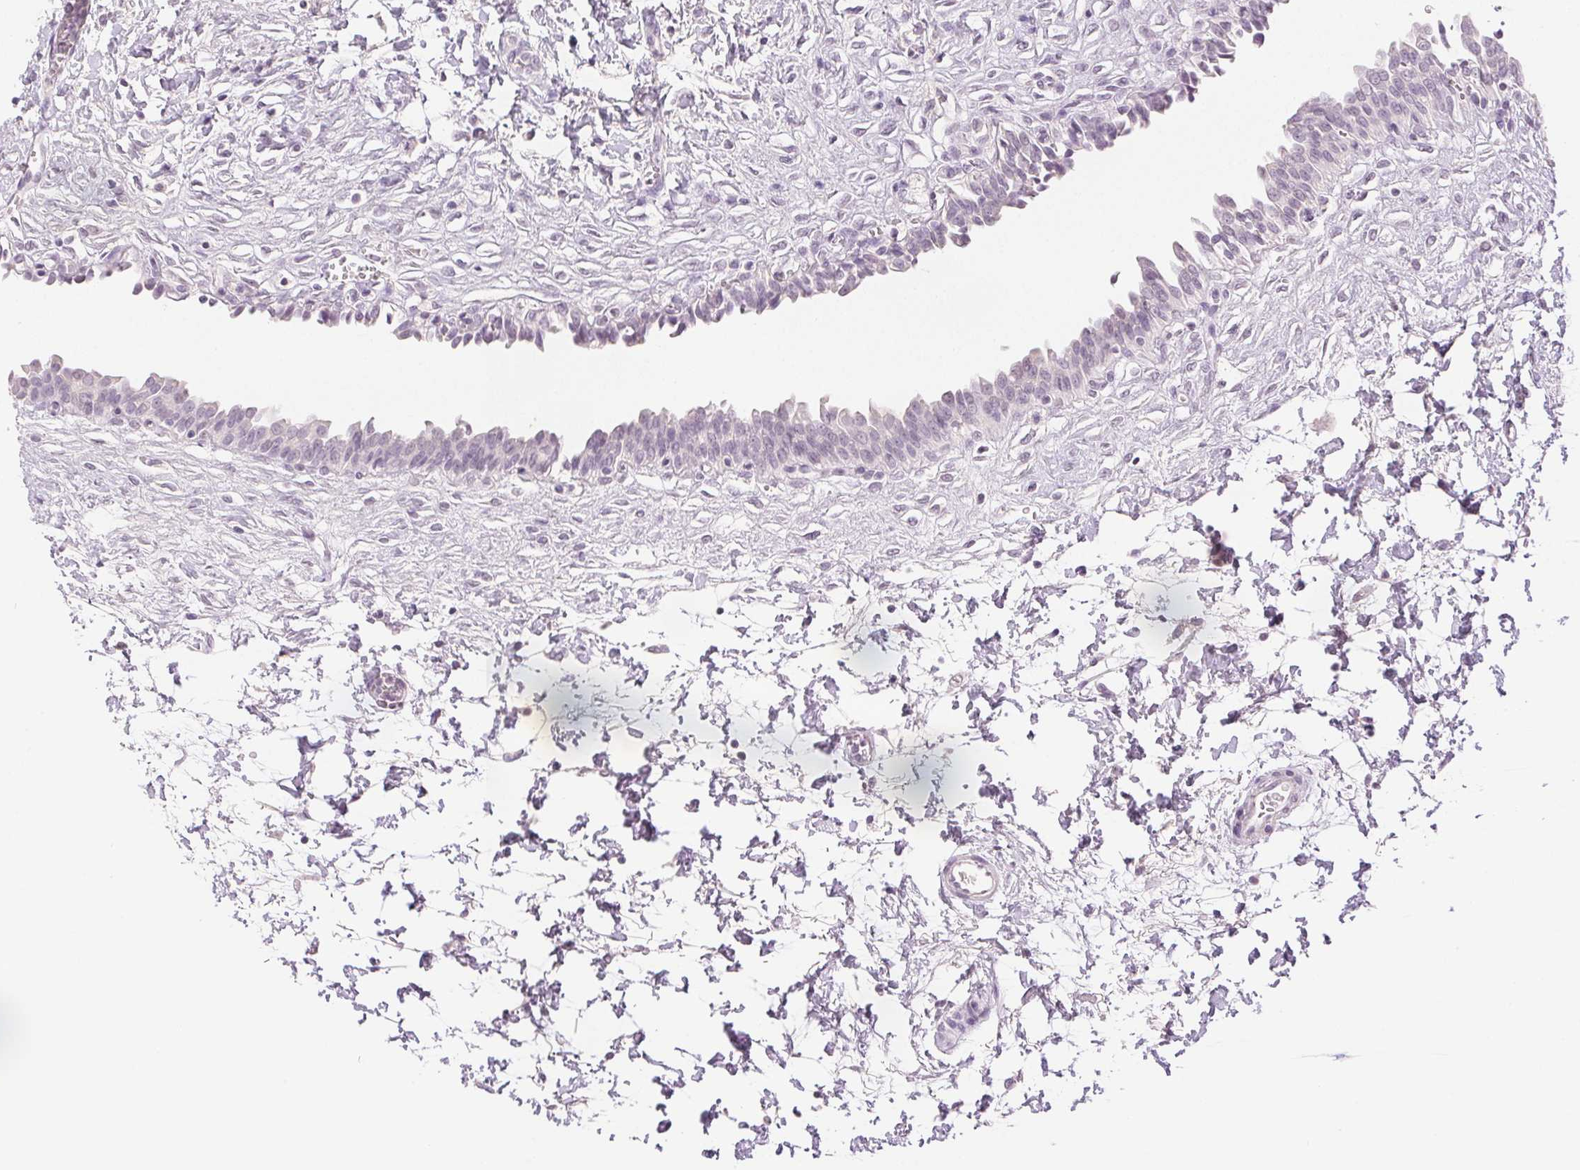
{"staining": {"intensity": "negative", "quantity": "none", "location": "none"}, "tissue": "urinary bladder", "cell_type": "Urothelial cells", "image_type": "normal", "snomed": [{"axis": "morphology", "description": "Normal tissue, NOS"}, {"axis": "topography", "description": "Urinary bladder"}], "caption": "The immunohistochemistry micrograph has no significant staining in urothelial cells of urinary bladder.", "gene": "SCGN", "patient": {"sex": "male", "age": 37}}